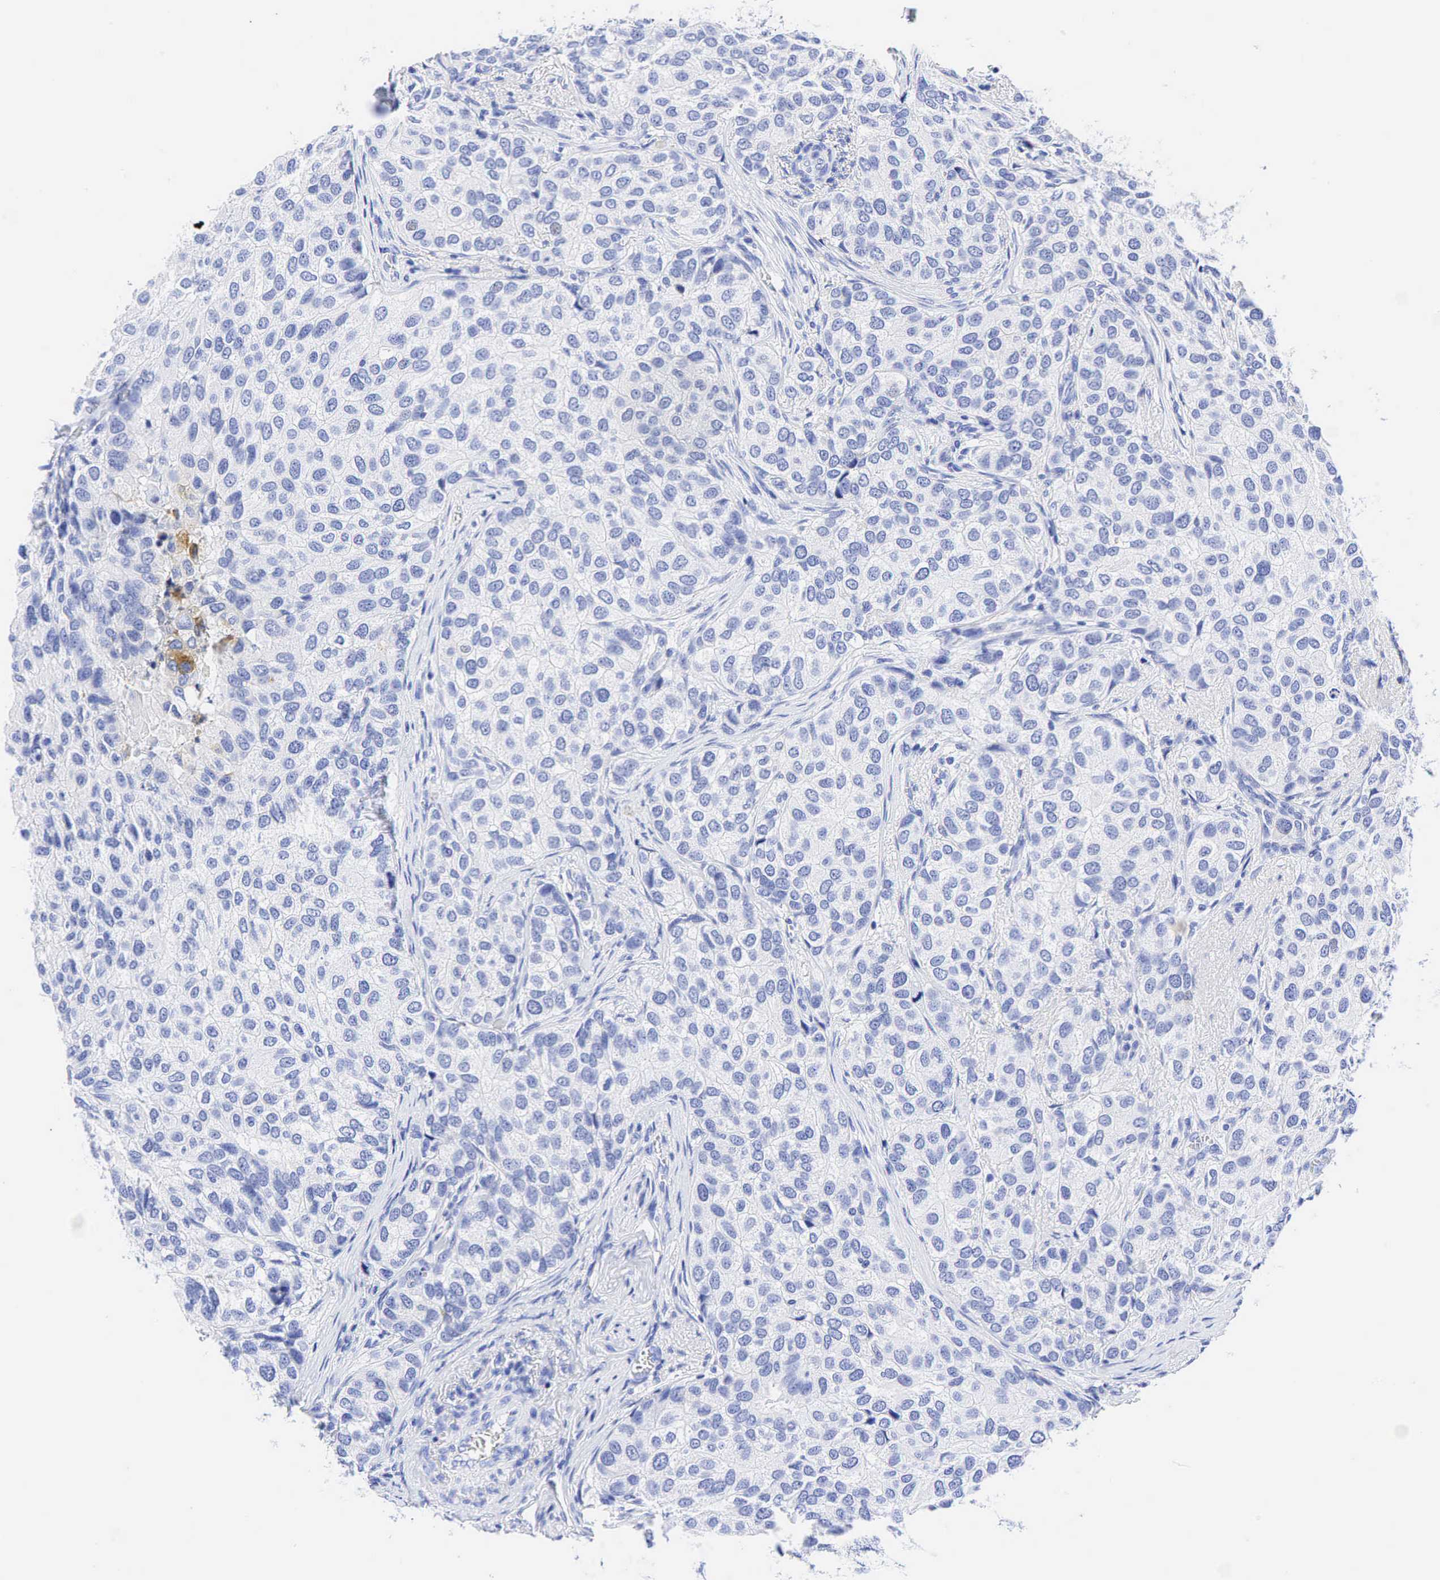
{"staining": {"intensity": "negative", "quantity": "none", "location": "none"}, "tissue": "breast cancer", "cell_type": "Tumor cells", "image_type": "cancer", "snomed": [{"axis": "morphology", "description": "Duct carcinoma"}, {"axis": "topography", "description": "Breast"}], "caption": "Immunohistochemistry (IHC) photomicrograph of neoplastic tissue: human breast cancer stained with DAB (3,3'-diaminobenzidine) demonstrates no significant protein positivity in tumor cells. The staining was performed using DAB (3,3'-diaminobenzidine) to visualize the protein expression in brown, while the nuclei were stained in blue with hematoxylin (Magnification: 20x).", "gene": "CEACAM5", "patient": {"sex": "female", "age": 68}}